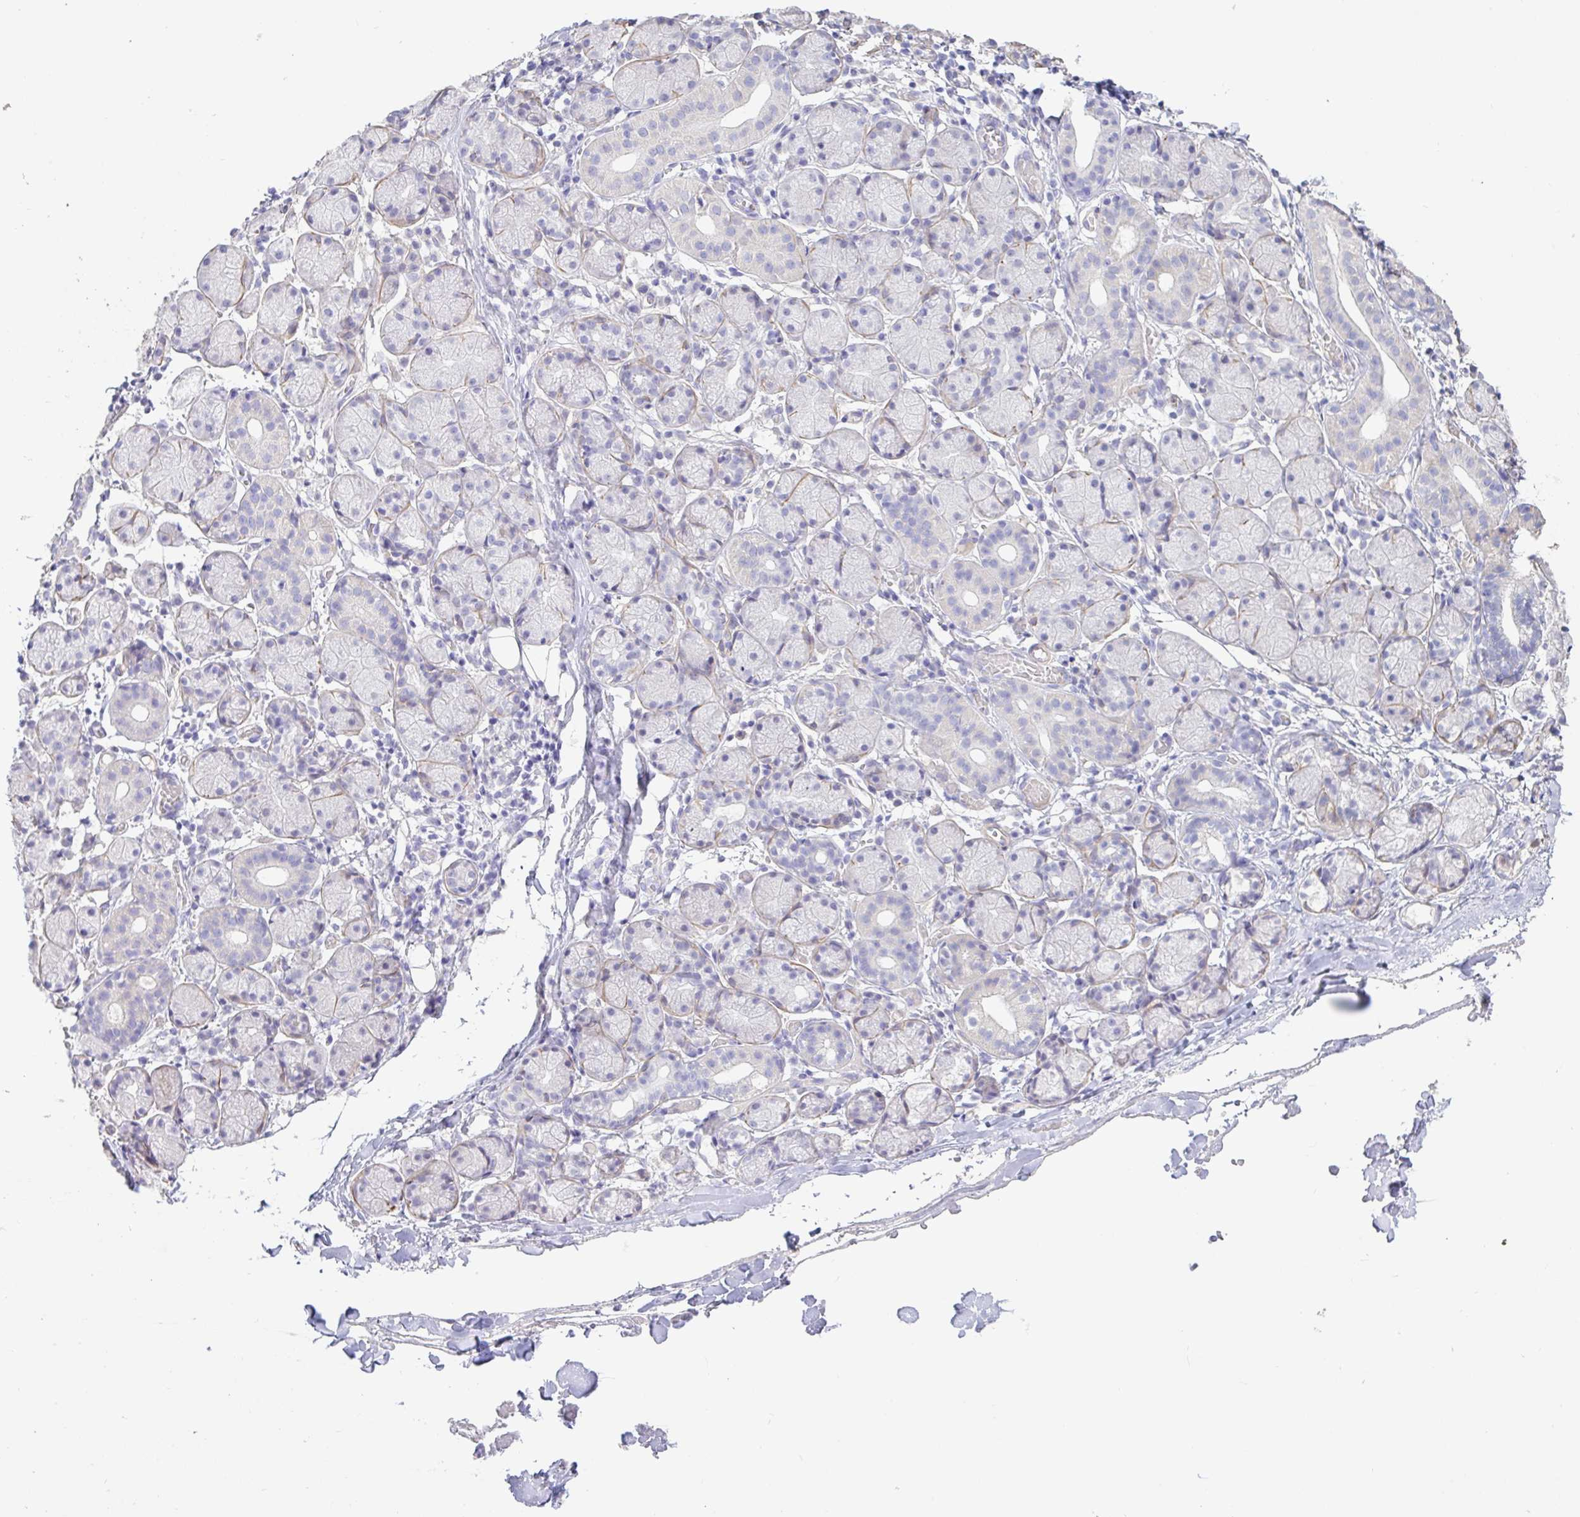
{"staining": {"intensity": "moderate", "quantity": "<25%", "location": "cytoplasmic/membranous"}, "tissue": "salivary gland", "cell_type": "Glandular cells", "image_type": "normal", "snomed": [{"axis": "morphology", "description": "Normal tissue, NOS"}, {"axis": "topography", "description": "Salivary gland"}], "caption": "Immunohistochemistry (IHC) staining of unremarkable salivary gland, which shows low levels of moderate cytoplasmic/membranous staining in about <25% of glandular cells indicating moderate cytoplasmic/membranous protein positivity. The staining was performed using DAB (brown) for protein detection and nuclei were counterstained in hematoxylin (blue).", "gene": "PYGM", "patient": {"sex": "female", "age": 24}}